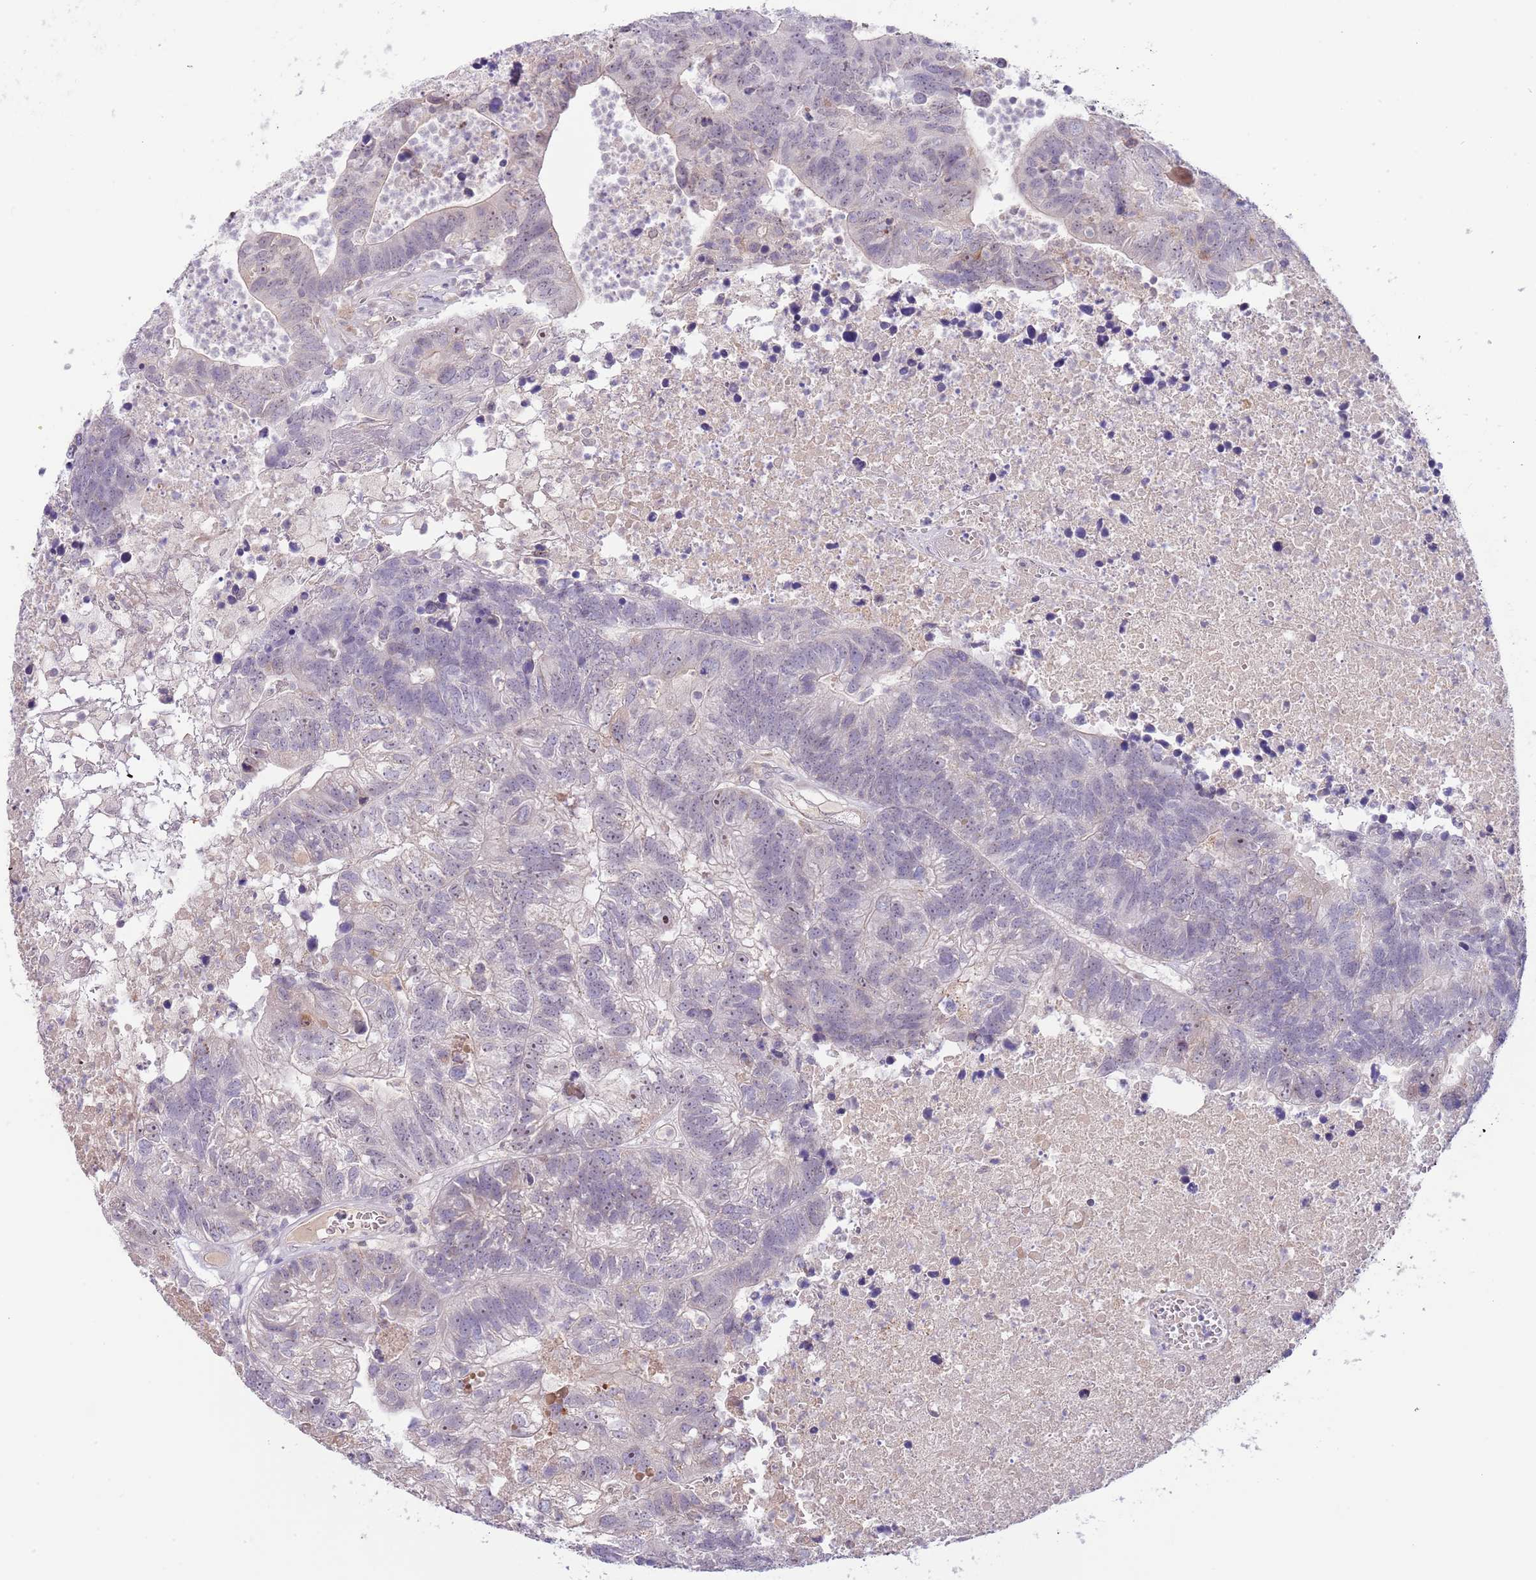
{"staining": {"intensity": "negative", "quantity": "none", "location": "none"}, "tissue": "colorectal cancer", "cell_type": "Tumor cells", "image_type": "cancer", "snomed": [{"axis": "morphology", "description": "Adenocarcinoma, NOS"}, {"axis": "topography", "description": "Colon"}], "caption": "Immunohistochemistry (IHC) image of human adenocarcinoma (colorectal) stained for a protein (brown), which shows no positivity in tumor cells. (Brightfield microscopy of DAB IHC at high magnification).", "gene": "AP1S2", "patient": {"sex": "female", "age": 48}}